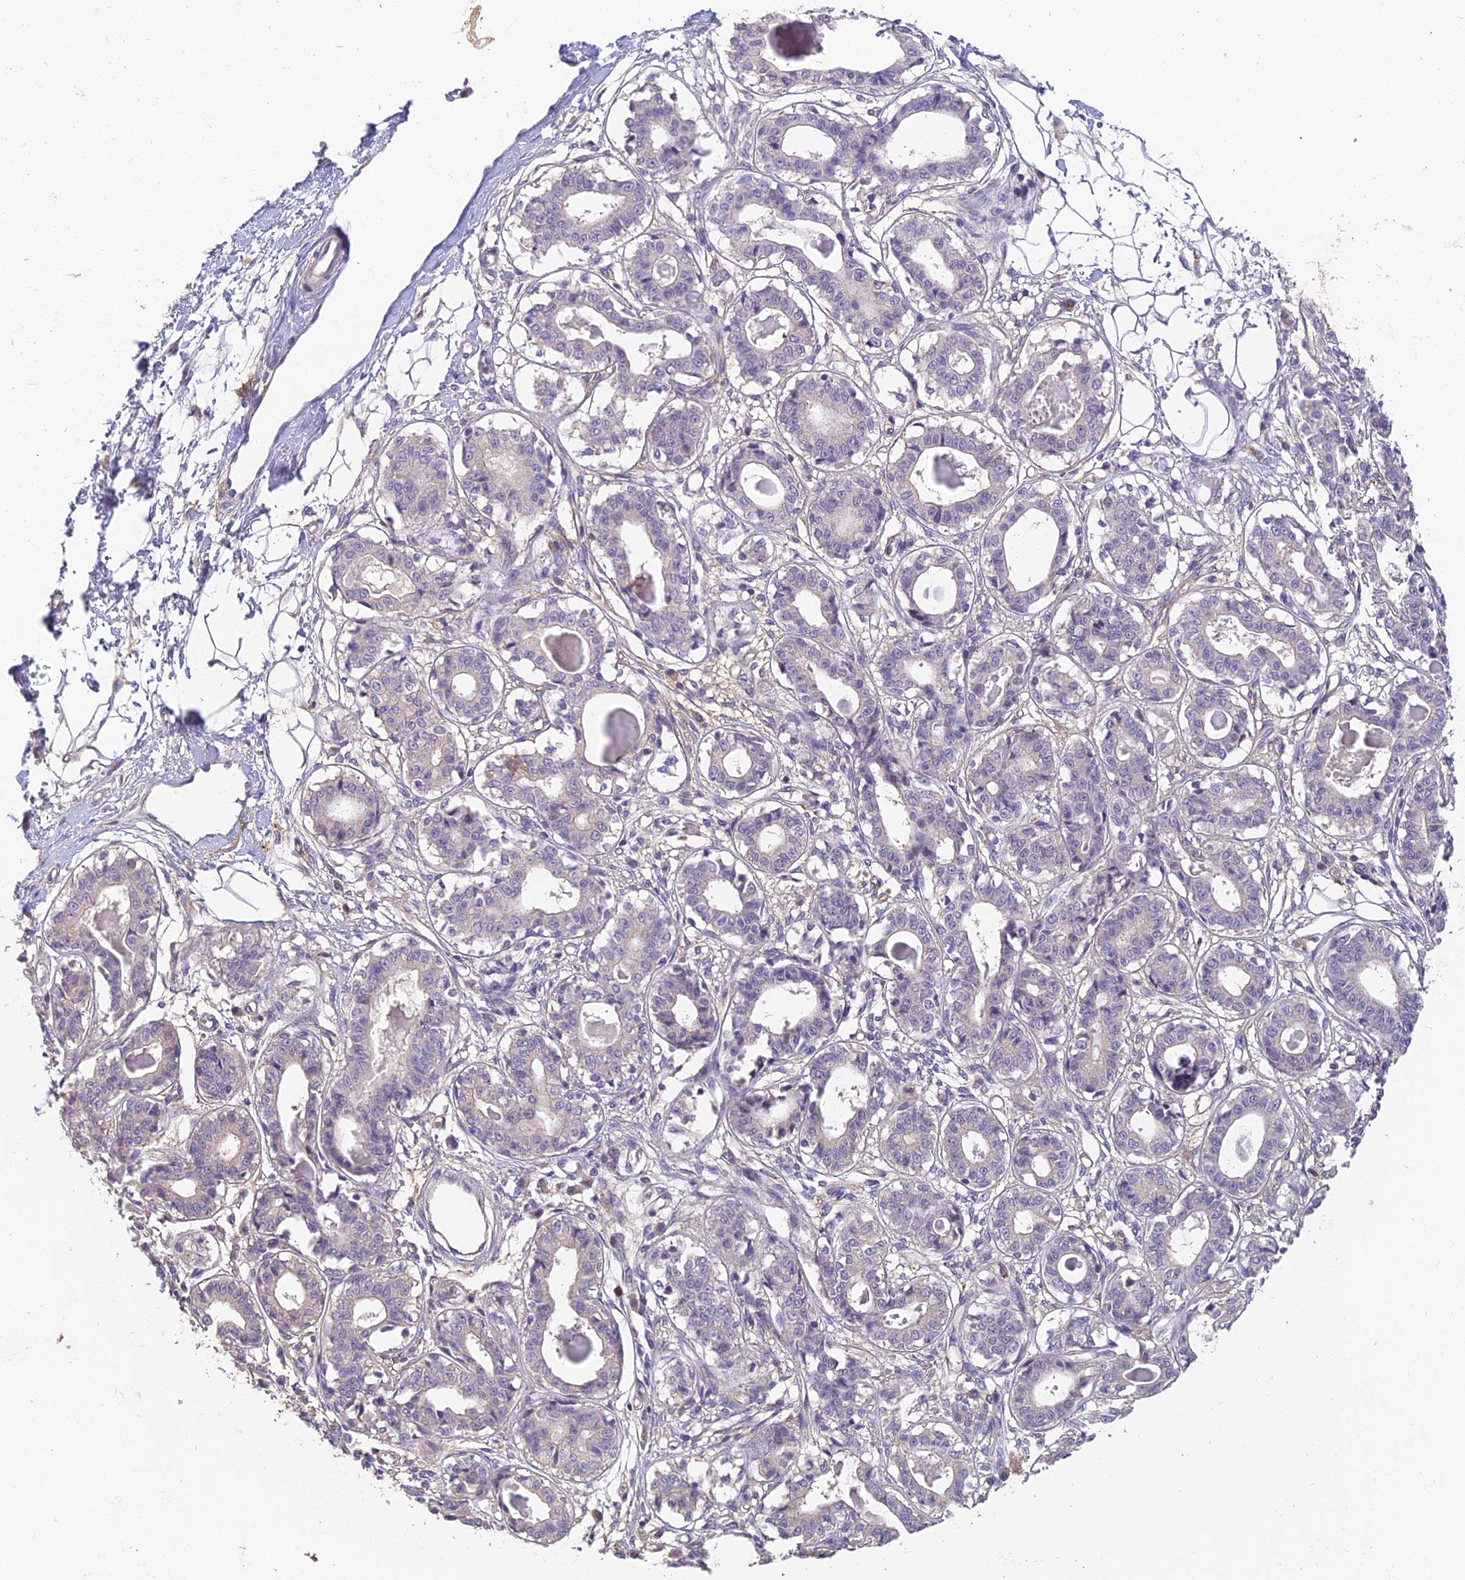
{"staining": {"intensity": "negative", "quantity": "none", "location": "none"}, "tissue": "breast", "cell_type": "Adipocytes", "image_type": "normal", "snomed": [{"axis": "morphology", "description": "Normal tissue, NOS"}, {"axis": "topography", "description": "Breast"}], "caption": "Immunohistochemistry of normal breast displays no positivity in adipocytes. The staining was performed using DAB to visualize the protein expression in brown, while the nuclei were stained in blue with hematoxylin (Magnification: 20x).", "gene": "ADAMTS13", "patient": {"sex": "female", "age": 45}}